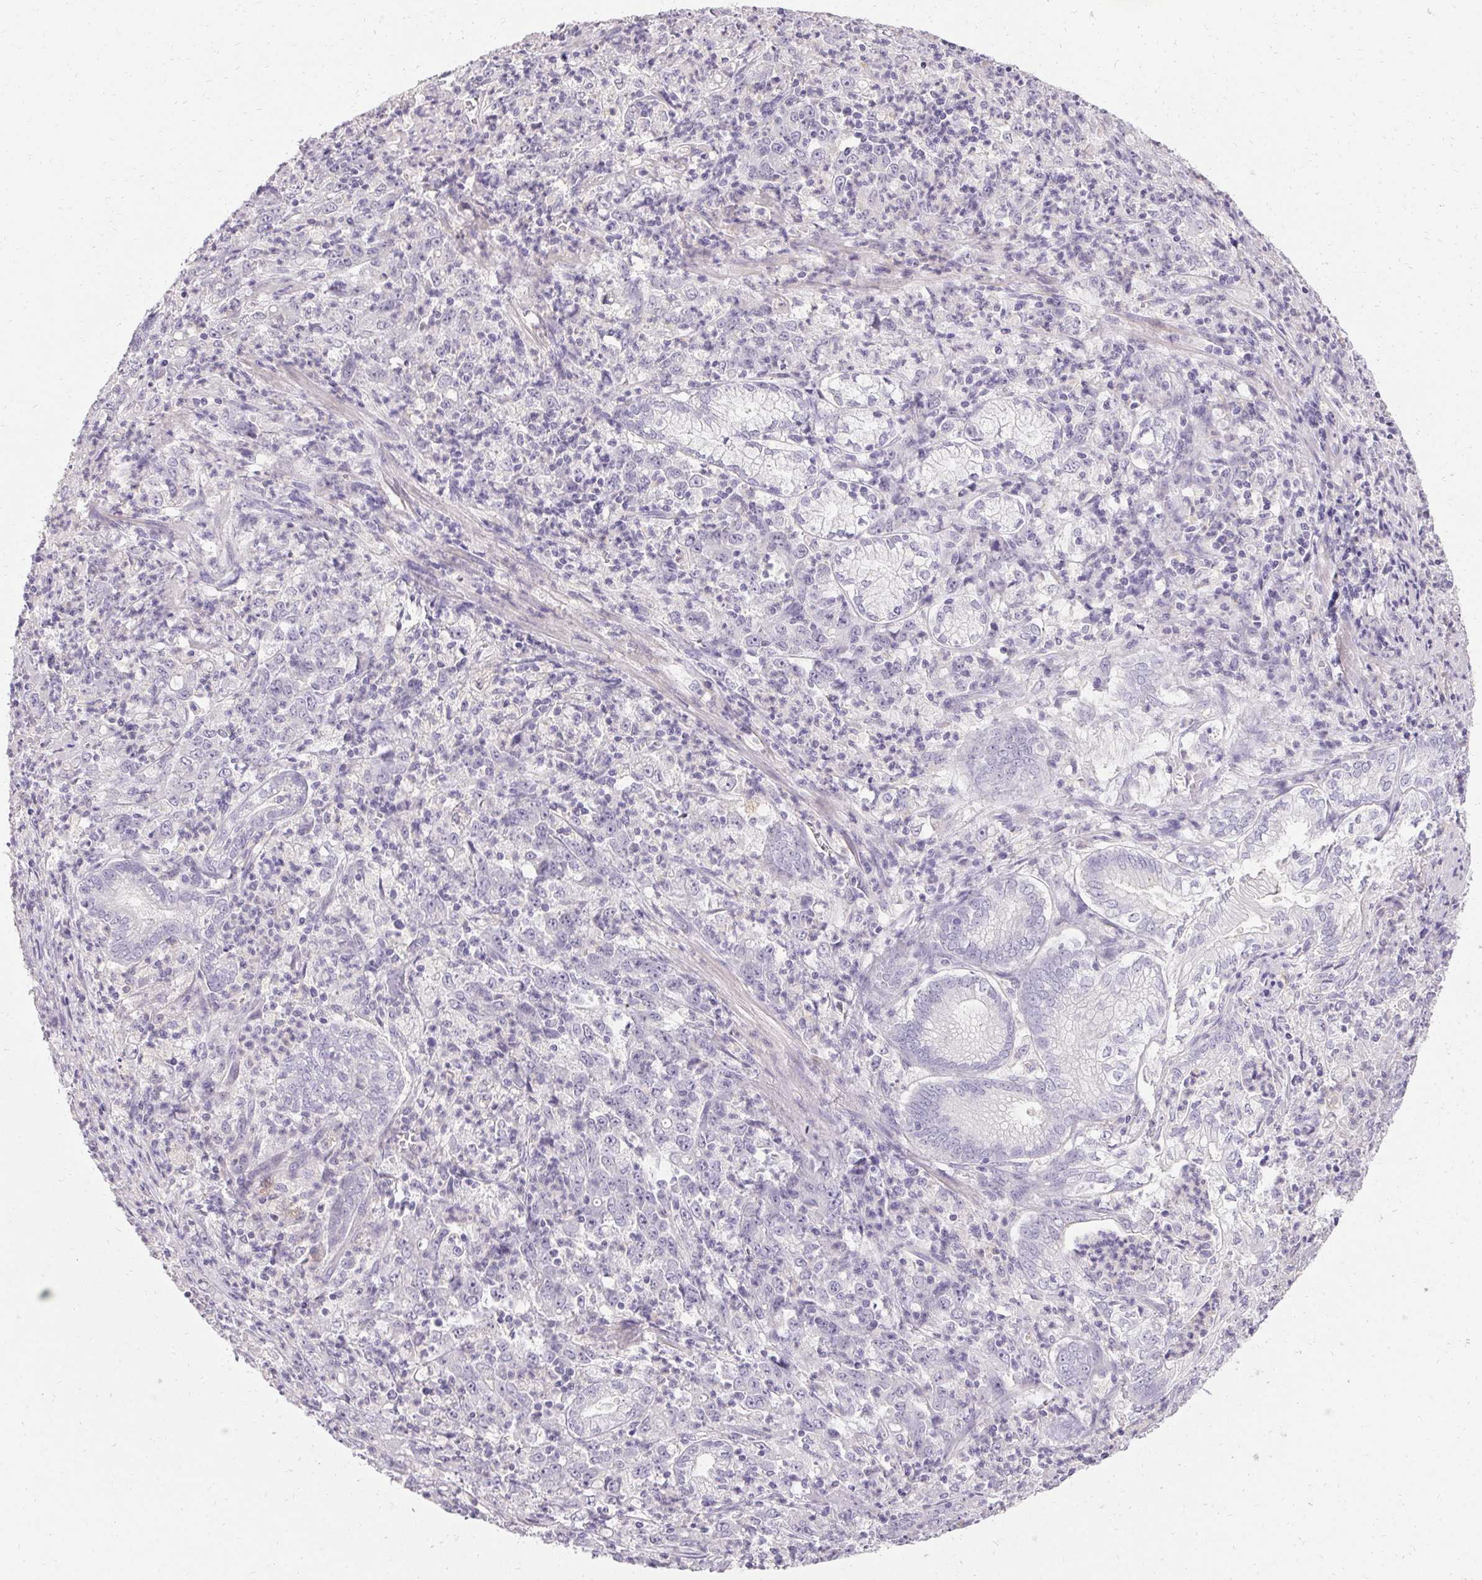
{"staining": {"intensity": "negative", "quantity": "none", "location": "none"}, "tissue": "stomach cancer", "cell_type": "Tumor cells", "image_type": "cancer", "snomed": [{"axis": "morphology", "description": "Adenocarcinoma, NOS"}, {"axis": "topography", "description": "Stomach, lower"}], "caption": "This photomicrograph is of adenocarcinoma (stomach) stained with immunohistochemistry to label a protein in brown with the nuclei are counter-stained blue. There is no positivity in tumor cells. (Immunohistochemistry (ihc), brightfield microscopy, high magnification).", "gene": "PMEL", "patient": {"sex": "female", "age": 71}}